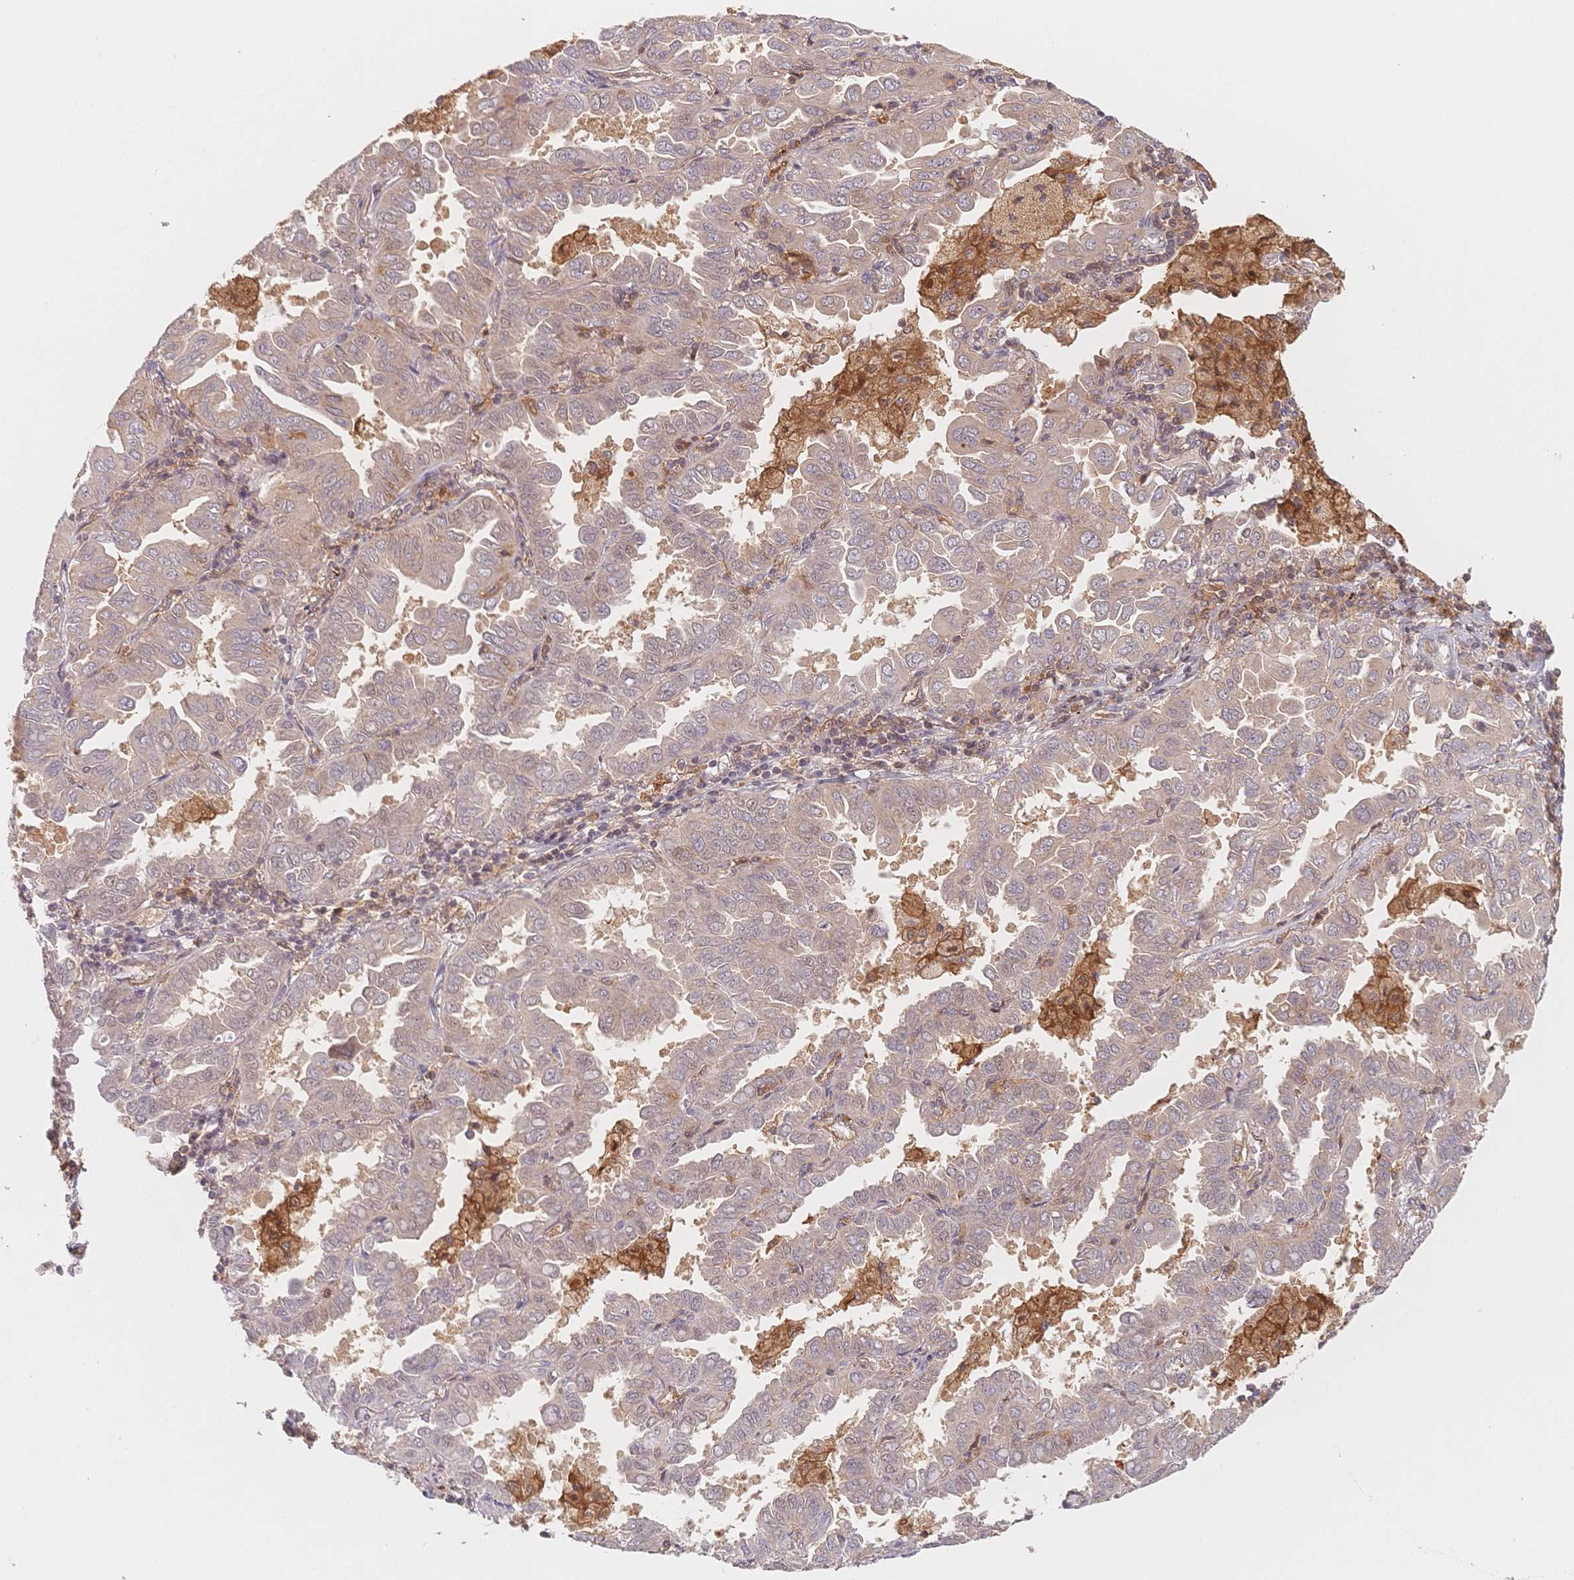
{"staining": {"intensity": "negative", "quantity": "none", "location": "none"}, "tissue": "lung cancer", "cell_type": "Tumor cells", "image_type": "cancer", "snomed": [{"axis": "morphology", "description": "Adenocarcinoma, NOS"}, {"axis": "topography", "description": "Lung"}], "caption": "This is an immunohistochemistry (IHC) histopathology image of lung cancer. There is no positivity in tumor cells.", "gene": "C12orf75", "patient": {"sex": "male", "age": 64}}